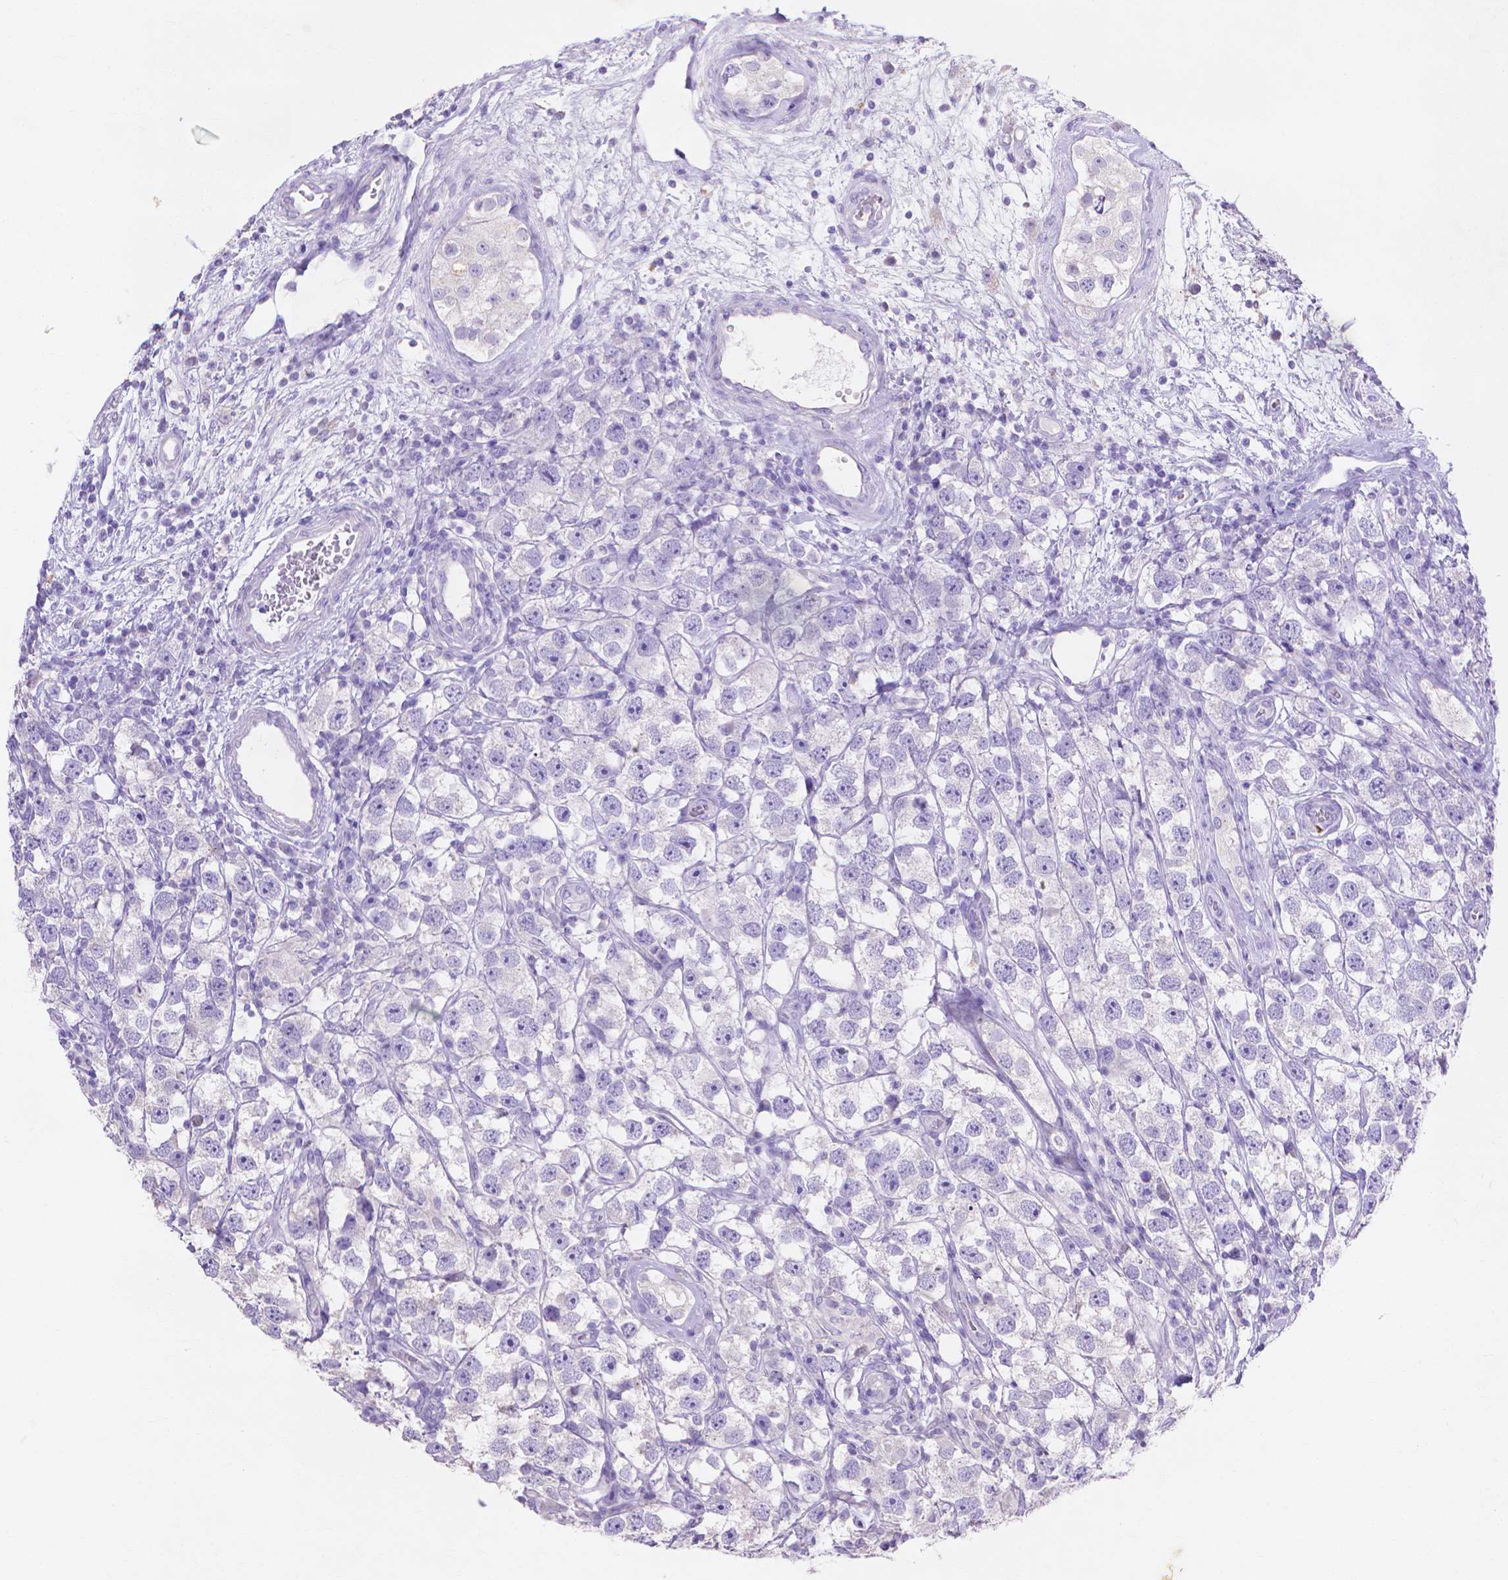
{"staining": {"intensity": "negative", "quantity": "none", "location": "none"}, "tissue": "testis cancer", "cell_type": "Tumor cells", "image_type": "cancer", "snomed": [{"axis": "morphology", "description": "Seminoma, NOS"}, {"axis": "topography", "description": "Testis"}], "caption": "This is an immunohistochemistry (IHC) micrograph of human testis seminoma. There is no expression in tumor cells.", "gene": "MMP11", "patient": {"sex": "male", "age": 26}}